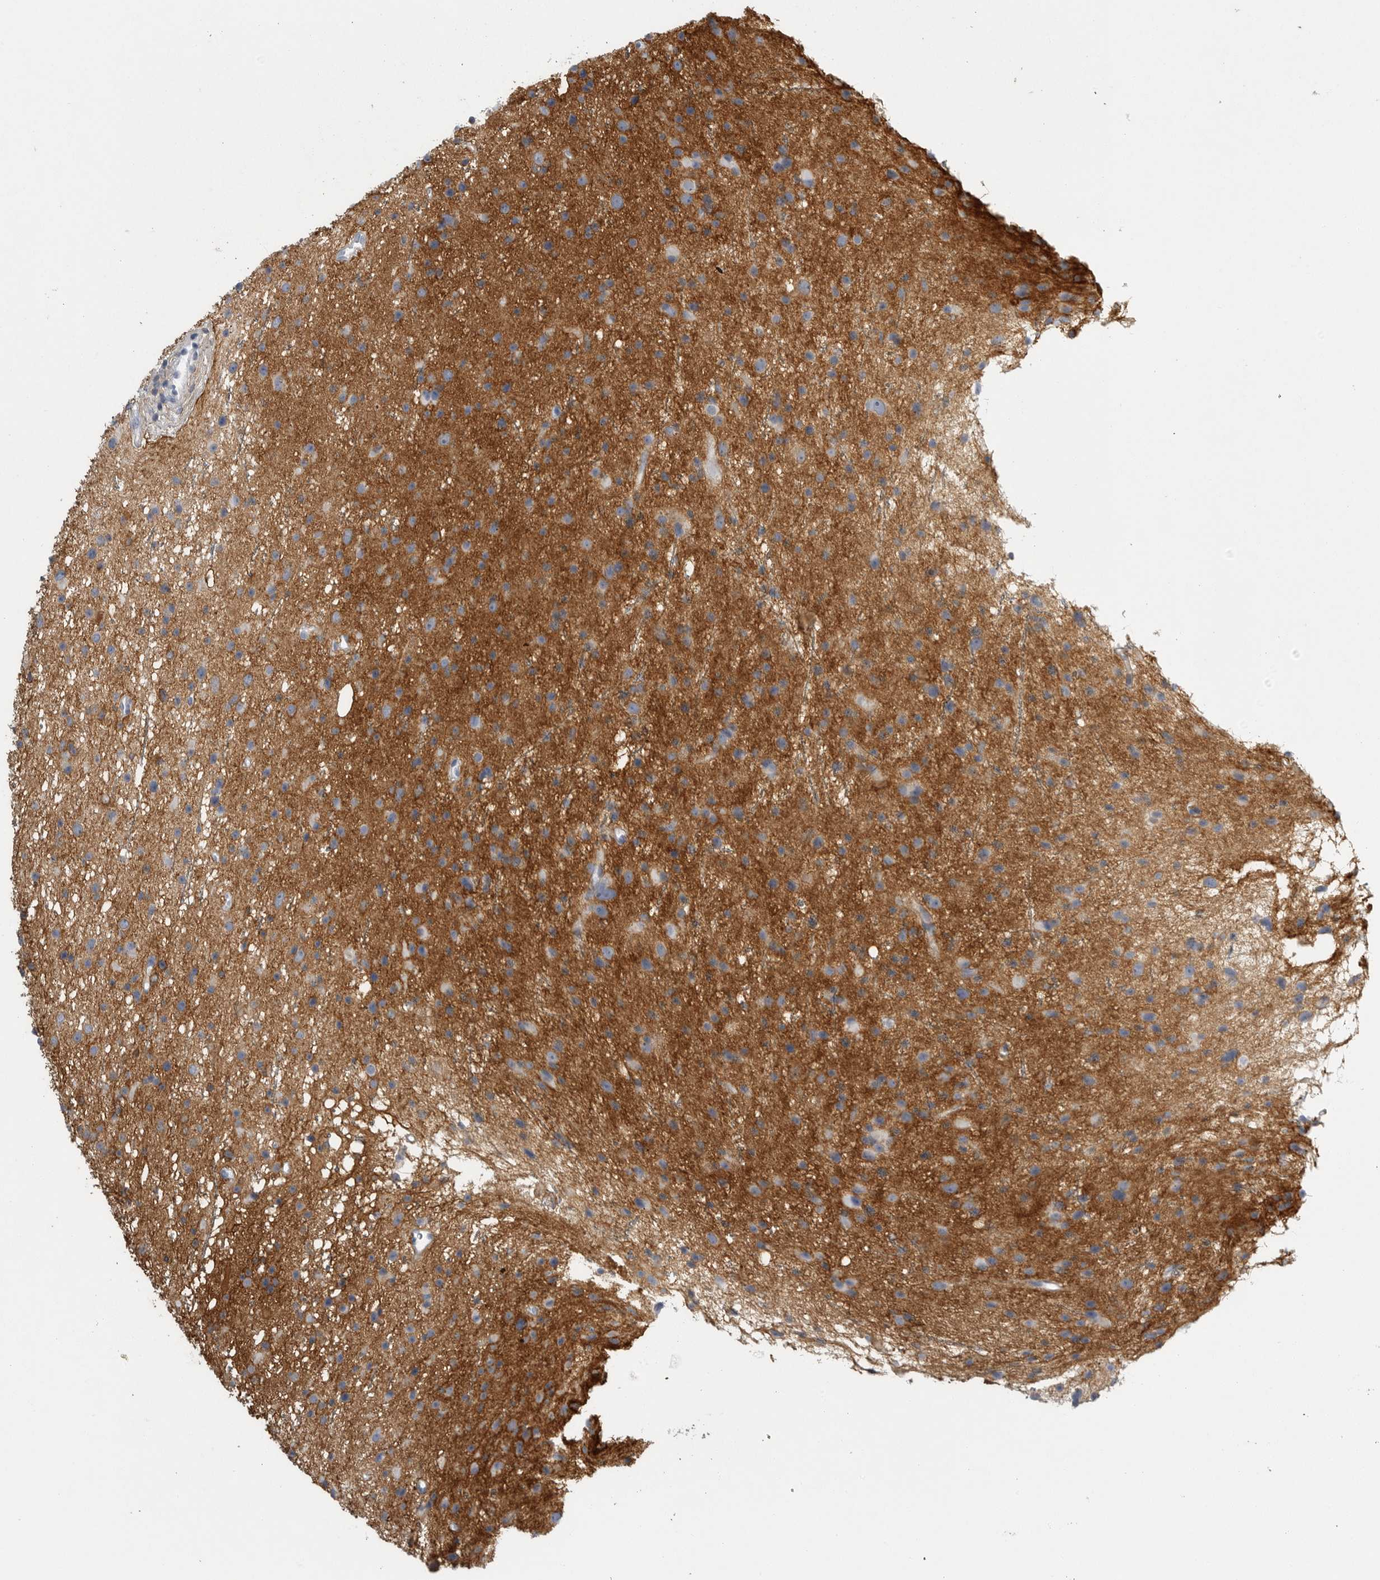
{"staining": {"intensity": "moderate", "quantity": "<25%", "location": "cytoplasmic/membranous"}, "tissue": "glioma", "cell_type": "Tumor cells", "image_type": "cancer", "snomed": [{"axis": "morphology", "description": "Glioma, malignant, Low grade"}, {"axis": "topography", "description": "Cerebral cortex"}], "caption": "Human glioma stained with a brown dye demonstrates moderate cytoplasmic/membranous positive expression in about <25% of tumor cells.", "gene": "TNR", "patient": {"sex": "female", "age": 39}}